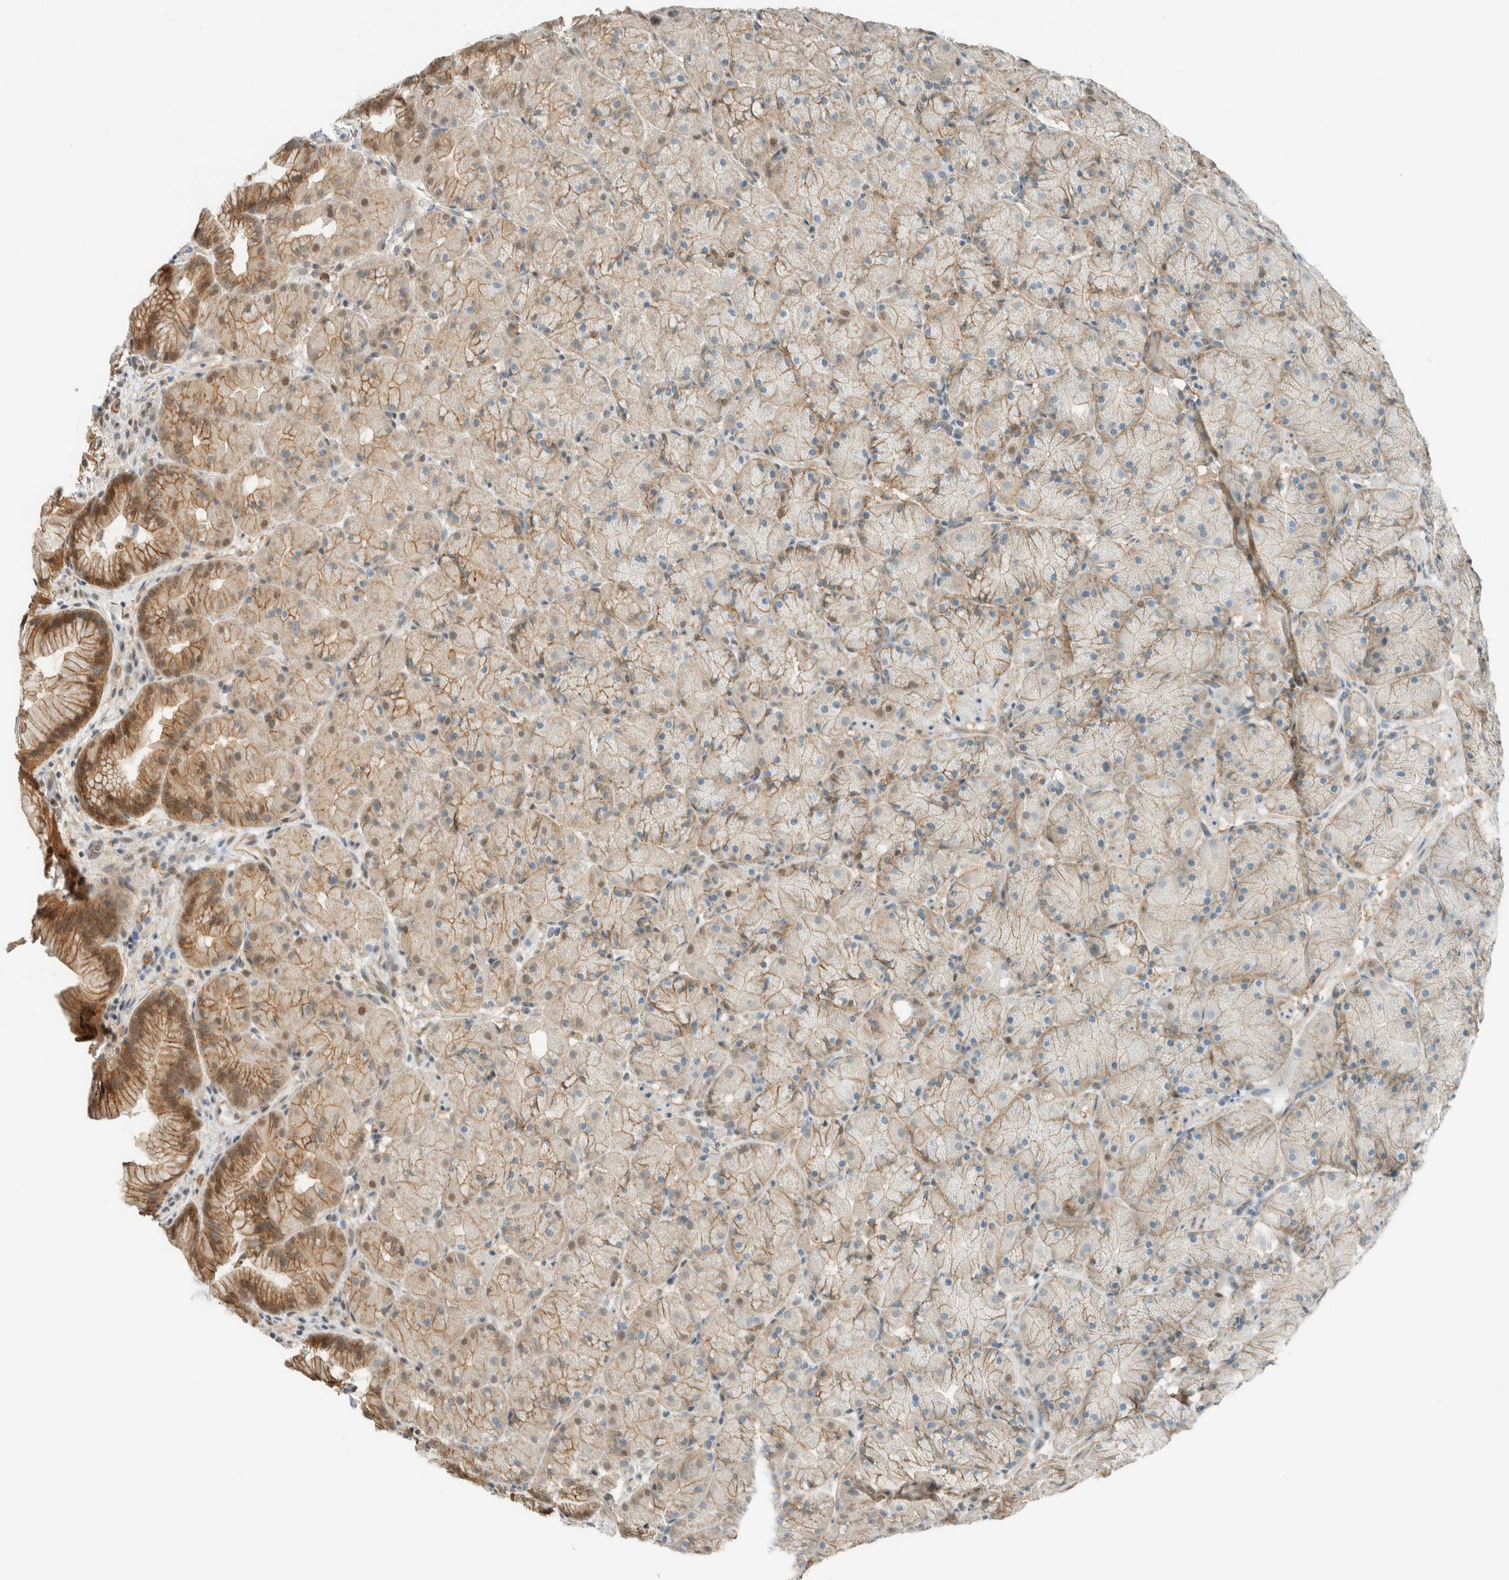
{"staining": {"intensity": "moderate", "quantity": "25%-75%", "location": "cytoplasmic/membranous"}, "tissue": "stomach", "cell_type": "Glandular cells", "image_type": "normal", "snomed": [{"axis": "morphology", "description": "Normal tissue, NOS"}, {"axis": "topography", "description": "Stomach, upper"}, {"axis": "topography", "description": "Stomach"}], "caption": "Stomach stained with immunohistochemistry demonstrates moderate cytoplasmic/membranous positivity in approximately 25%-75% of glandular cells. The staining is performed using DAB brown chromogen to label protein expression. The nuclei are counter-stained blue using hematoxylin.", "gene": "NIBAN2", "patient": {"sex": "male", "age": 48}}